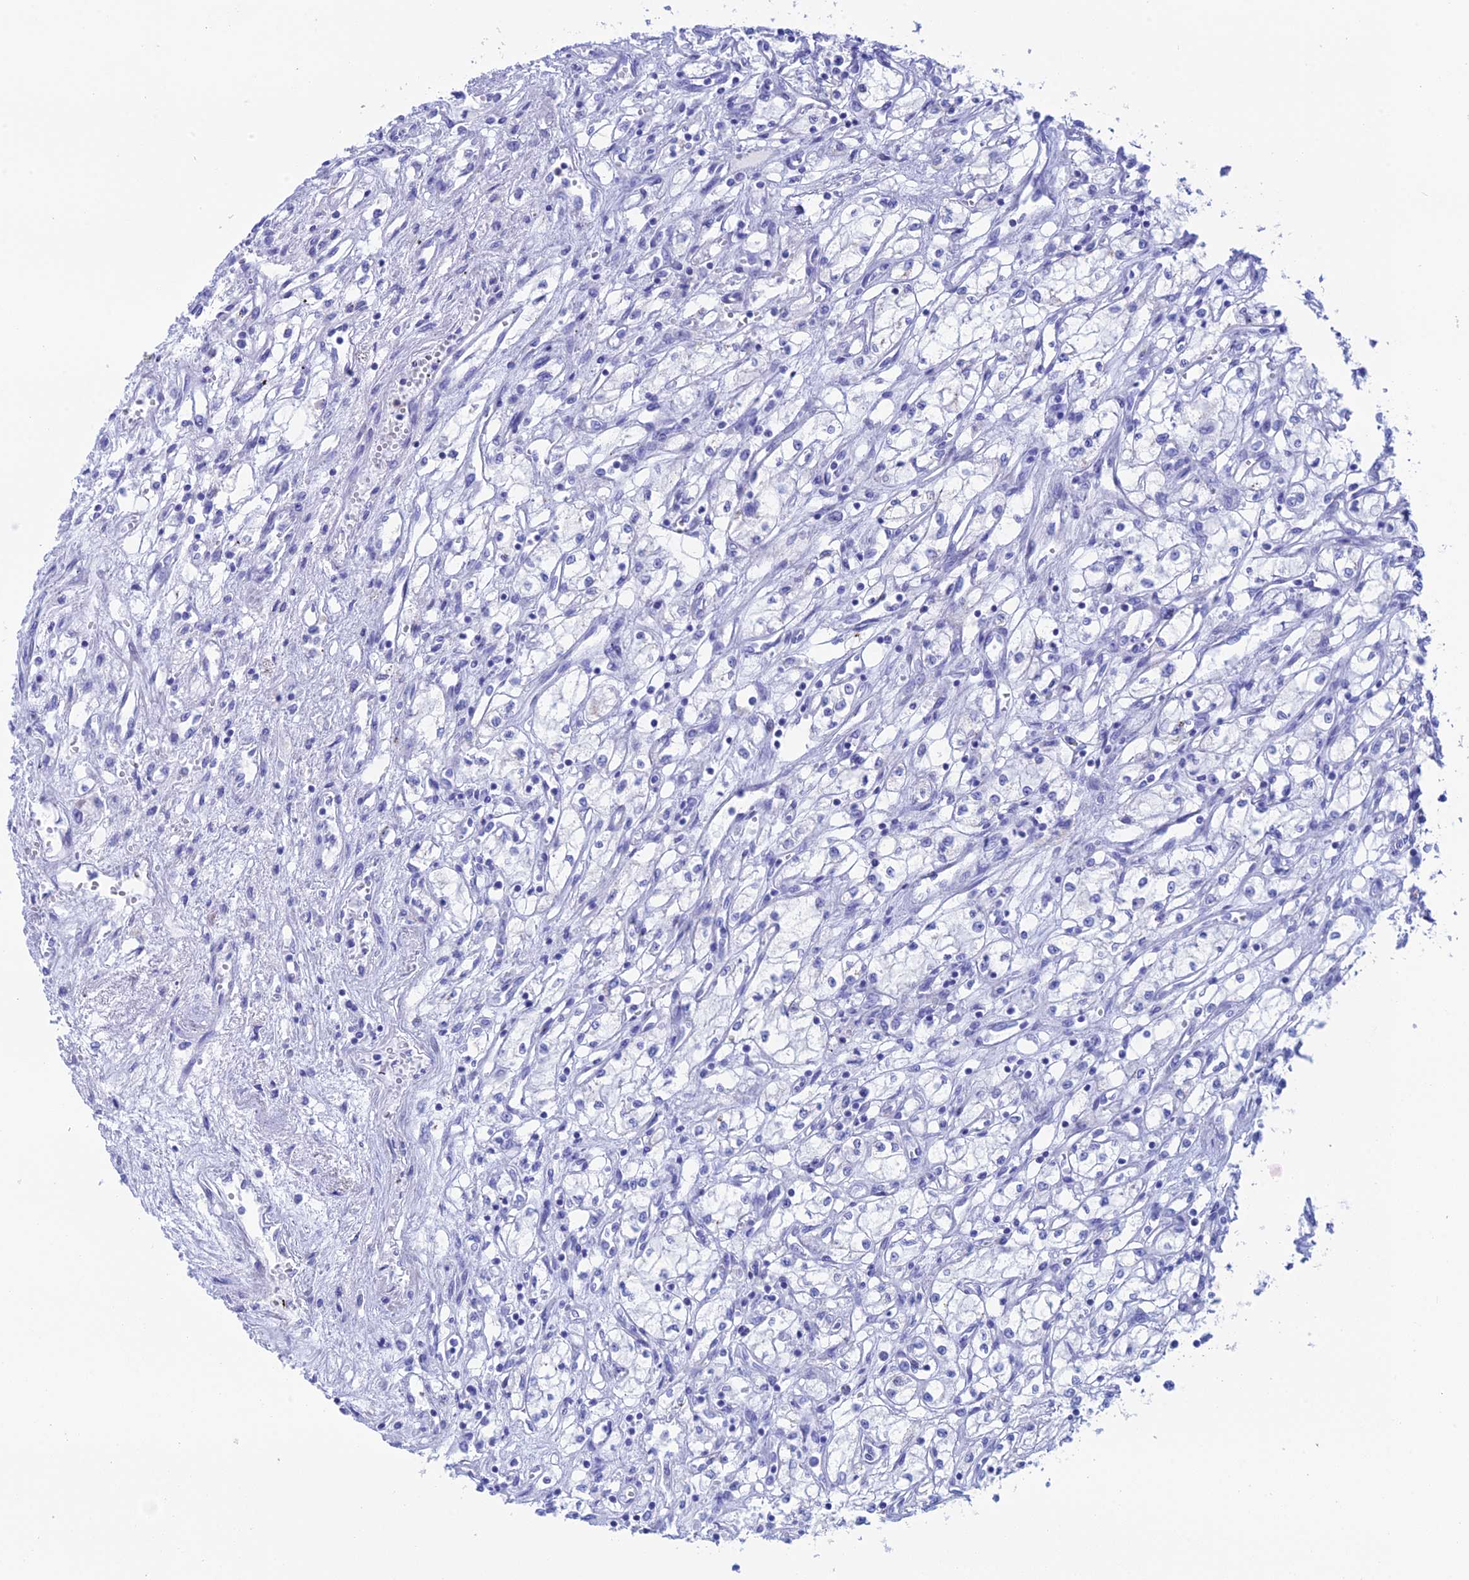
{"staining": {"intensity": "negative", "quantity": "none", "location": "none"}, "tissue": "renal cancer", "cell_type": "Tumor cells", "image_type": "cancer", "snomed": [{"axis": "morphology", "description": "Adenocarcinoma, NOS"}, {"axis": "topography", "description": "Kidney"}], "caption": "Renal adenocarcinoma was stained to show a protein in brown. There is no significant positivity in tumor cells.", "gene": "ERICH4", "patient": {"sex": "male", "age": 59}}